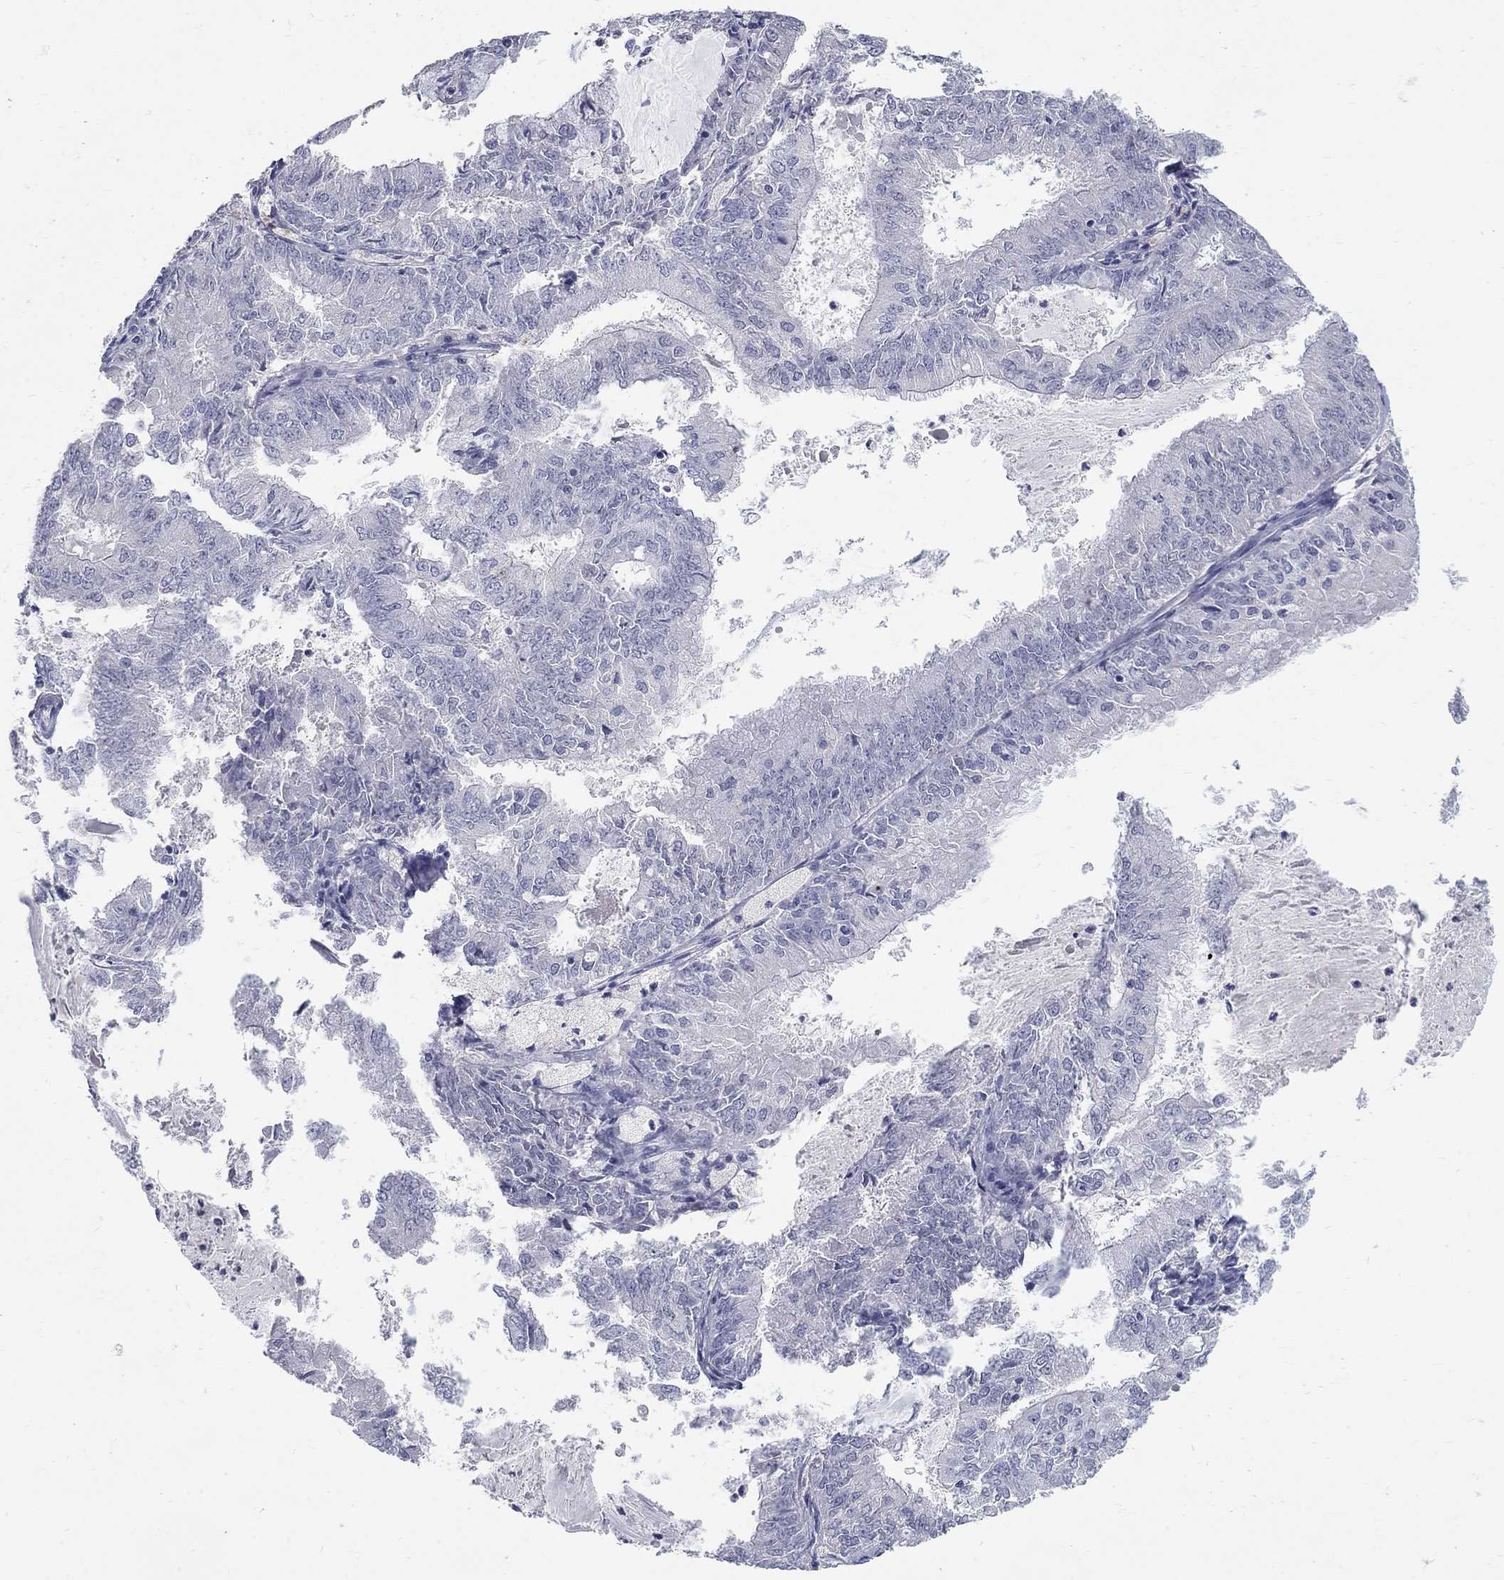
{"staining": {"intensity": "negative", "quantity": "none", "location": "none"}, "tissue": "endometrial cancer", "cell_type": "Tumor cells", "image_type": "cancer", "snomed": [{"axis": "morphology", "description": "Adenocarcinoma, NOS"}, {"axis": "topography", "description": "Endometrium"}], "caption": "Immunohistochemical staining of human endometrial adenocarcinoma displays no significant positivity in tumor cells. (DAB IHC with hematoxylin counter stain).", "gene": "PTH1R", "patient": {"sex": "female", "age": 57}}